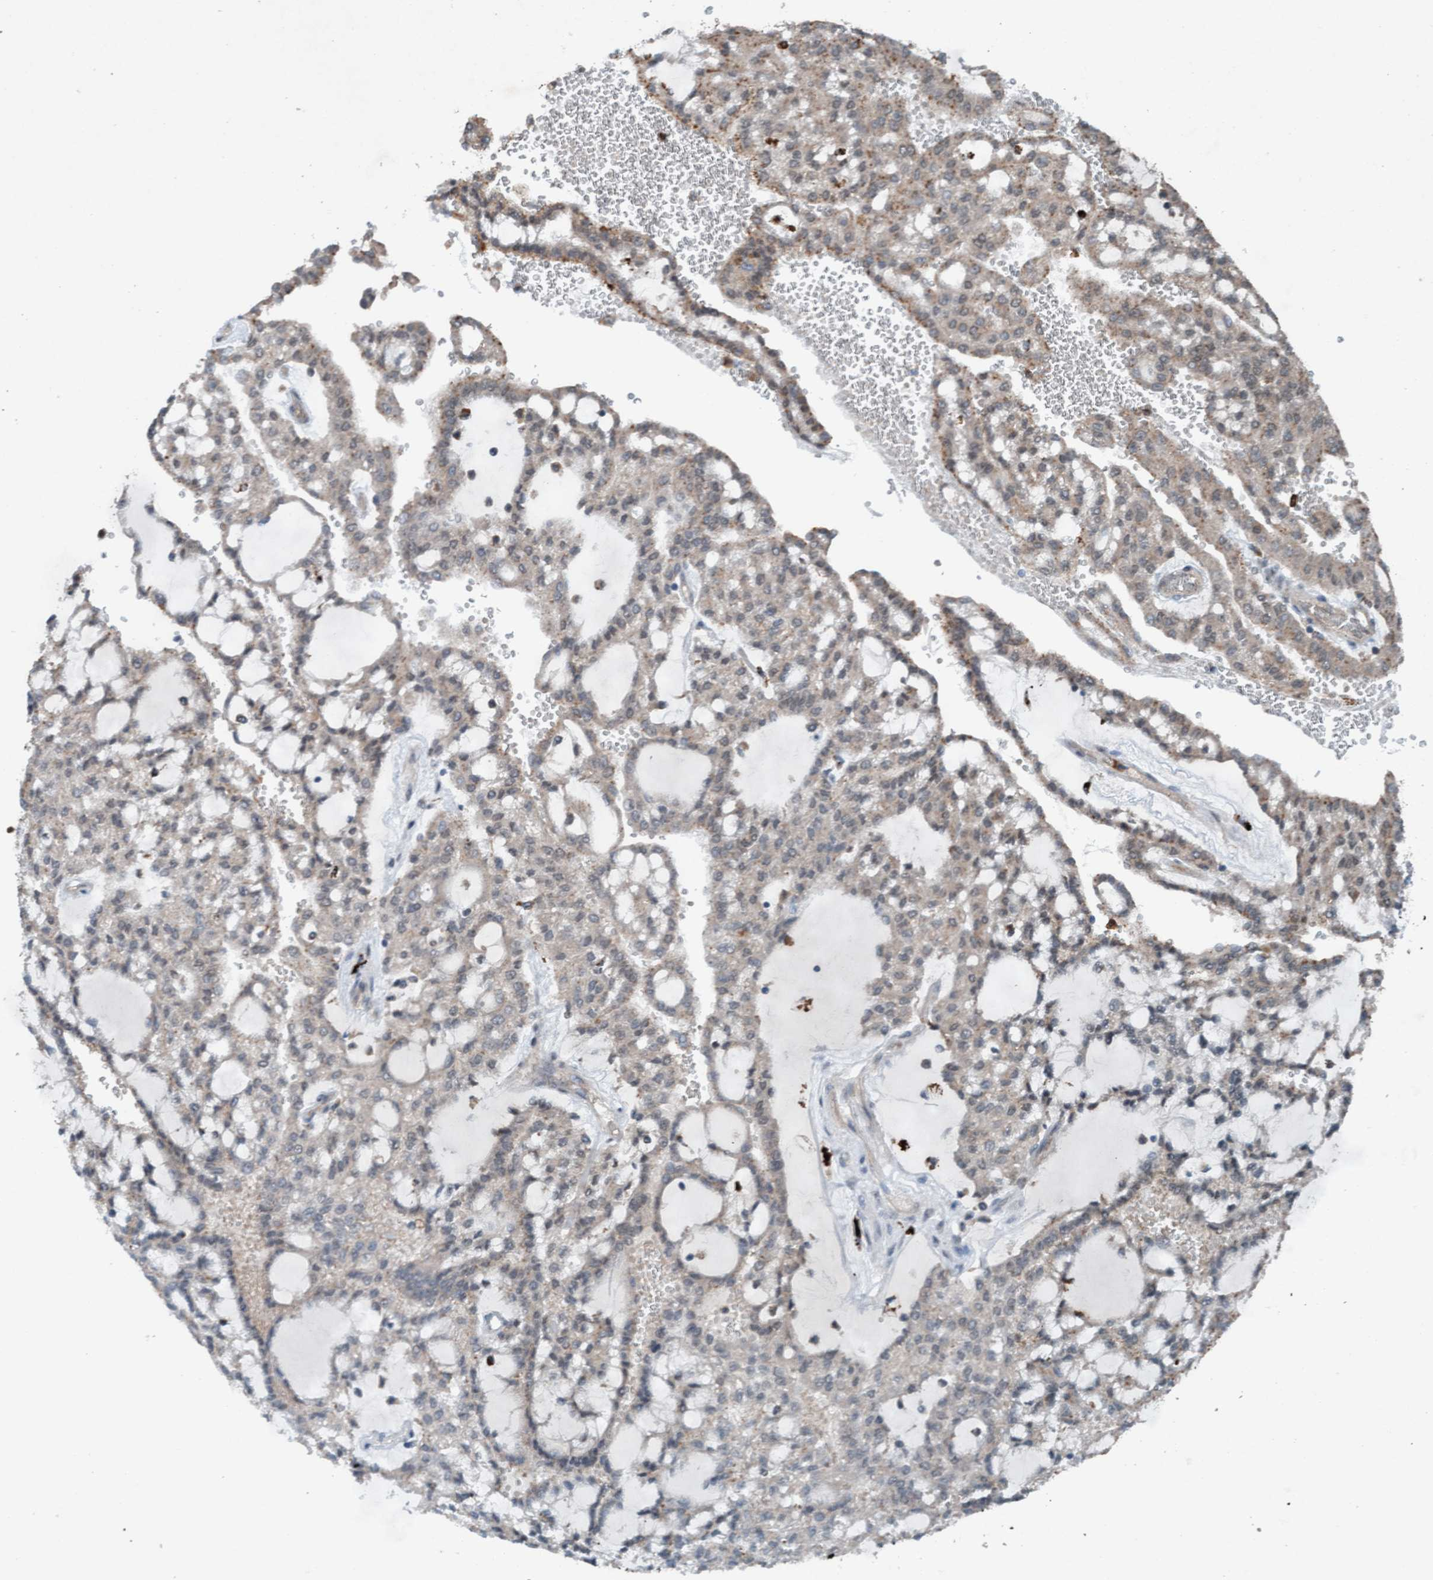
{"staining": {"intensity": "weak", "quantity": "<25%", "location": "cytoplasmic/membranous"}, "tissue": "renal cancer", "cell_type": "Tumor cells", "image_type": "cancer", "snomed": [{"axis": "morphology", "description": "Adenocarcinoma, NOS"}, {"axis": "topography", "description": "Kidney"}], "caption": "A histopathology image of human adenocarcinoma (renal) is negative for staining in tumor cells.", "gene": "PLXNB2", "patient": {"sex": "male", "age": 63}}